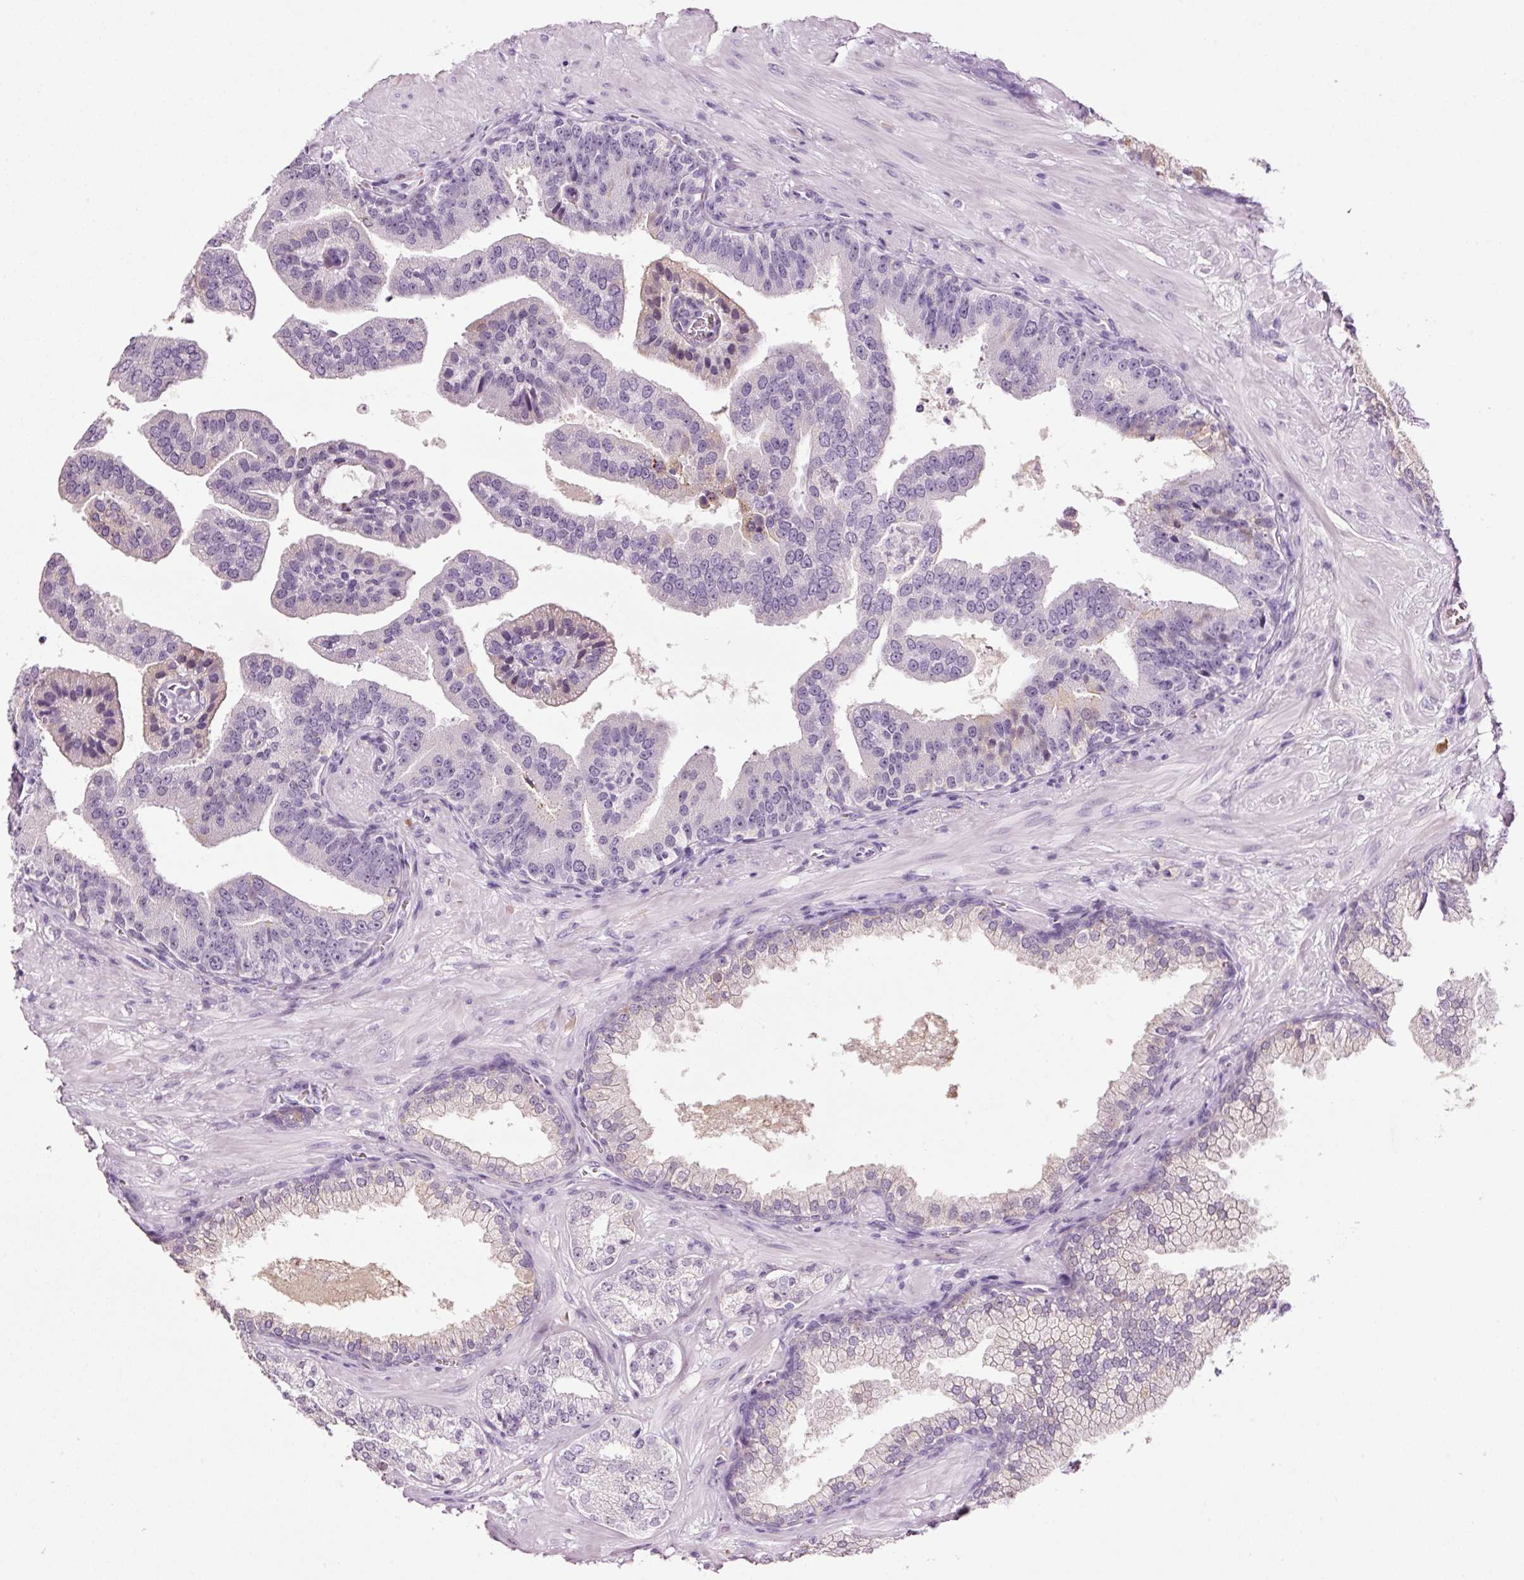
{"staining": {"intensity": "negative", "quantity": "none", "location": "none"}, "tissue": "prostate cancer", "cell_type": "Tumor cells", "image_type": "cancer", "snomed": [{"axis": "morphology", "description": "Adenocarcinoma, High grade"}, {"axis": "topography", "description": "Prostate"}], "caption": "DAB immunohistochemical staining of human prostate cancer displays no significant positivity in tumor cells. (DAB (3,3'-diaminobenzidine) immunohistochemistry with hematoxylin counter stain).", "gene": "KLF1", "patient": {"sex": "male", "age": 55}}